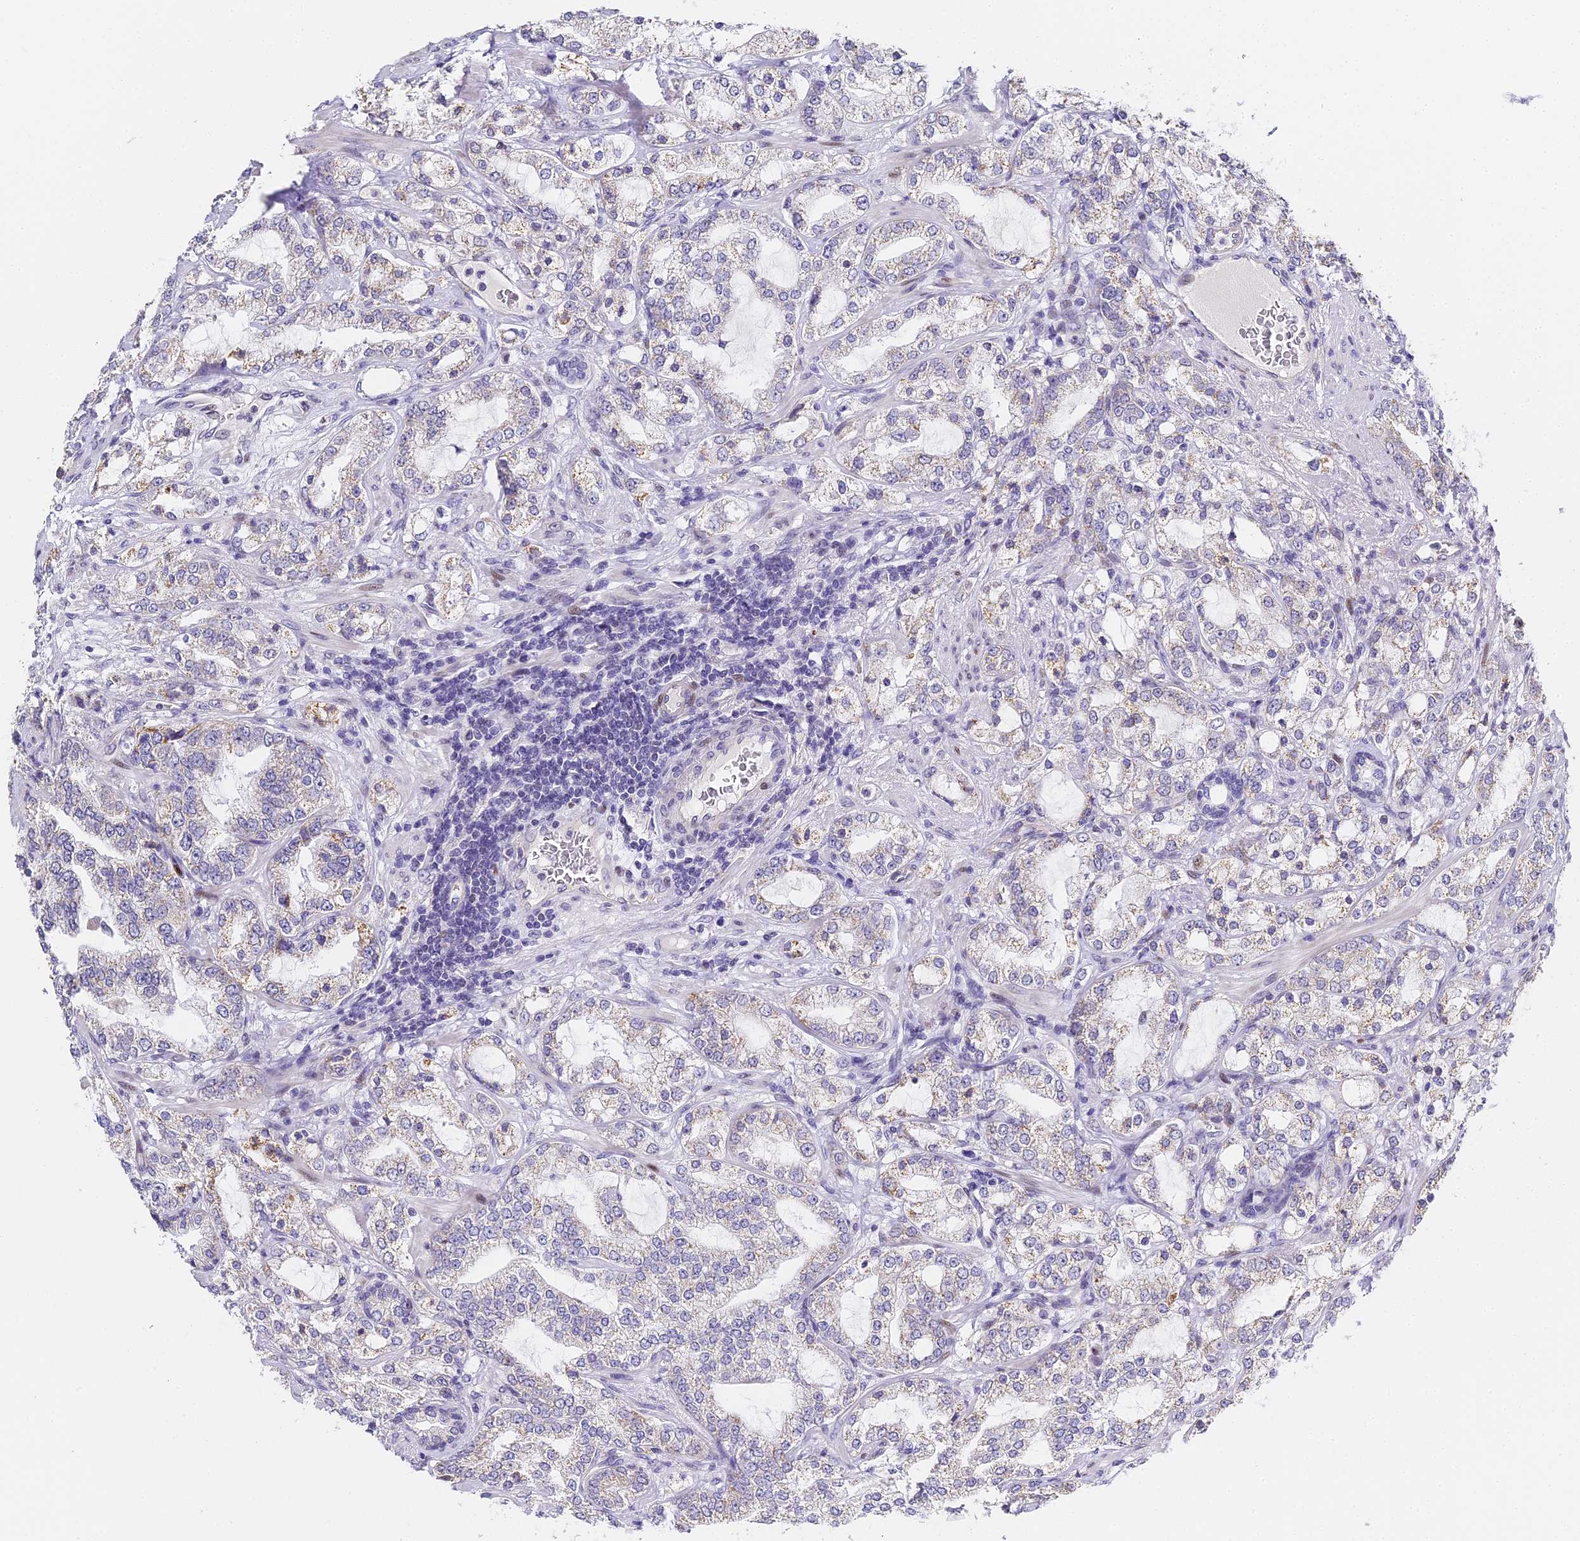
{"staining": {"intensity": "weak", "quantity": "<25%", "location": "cytoplasmic/membranous"}, "tissue": "prostate cancer", "cell_type": "Tumor cells", "image_type": "cancer", "snomed": [{"axis": "morphology", "description": "Adenocarcinoma, High grade"}, {"axis": "topography", "description": "Prostate"}], "caption": "High magnification brightfield microscopy of prostate high-grade adenocarcinoma stained with DAB (3,3'-diaminobenzidine) (brown) and counterstained with hematoxylin (blue): tumor cells show no significant staining.", "gene": "SERP1", "patient": {"sex": "male", "age": 64}}